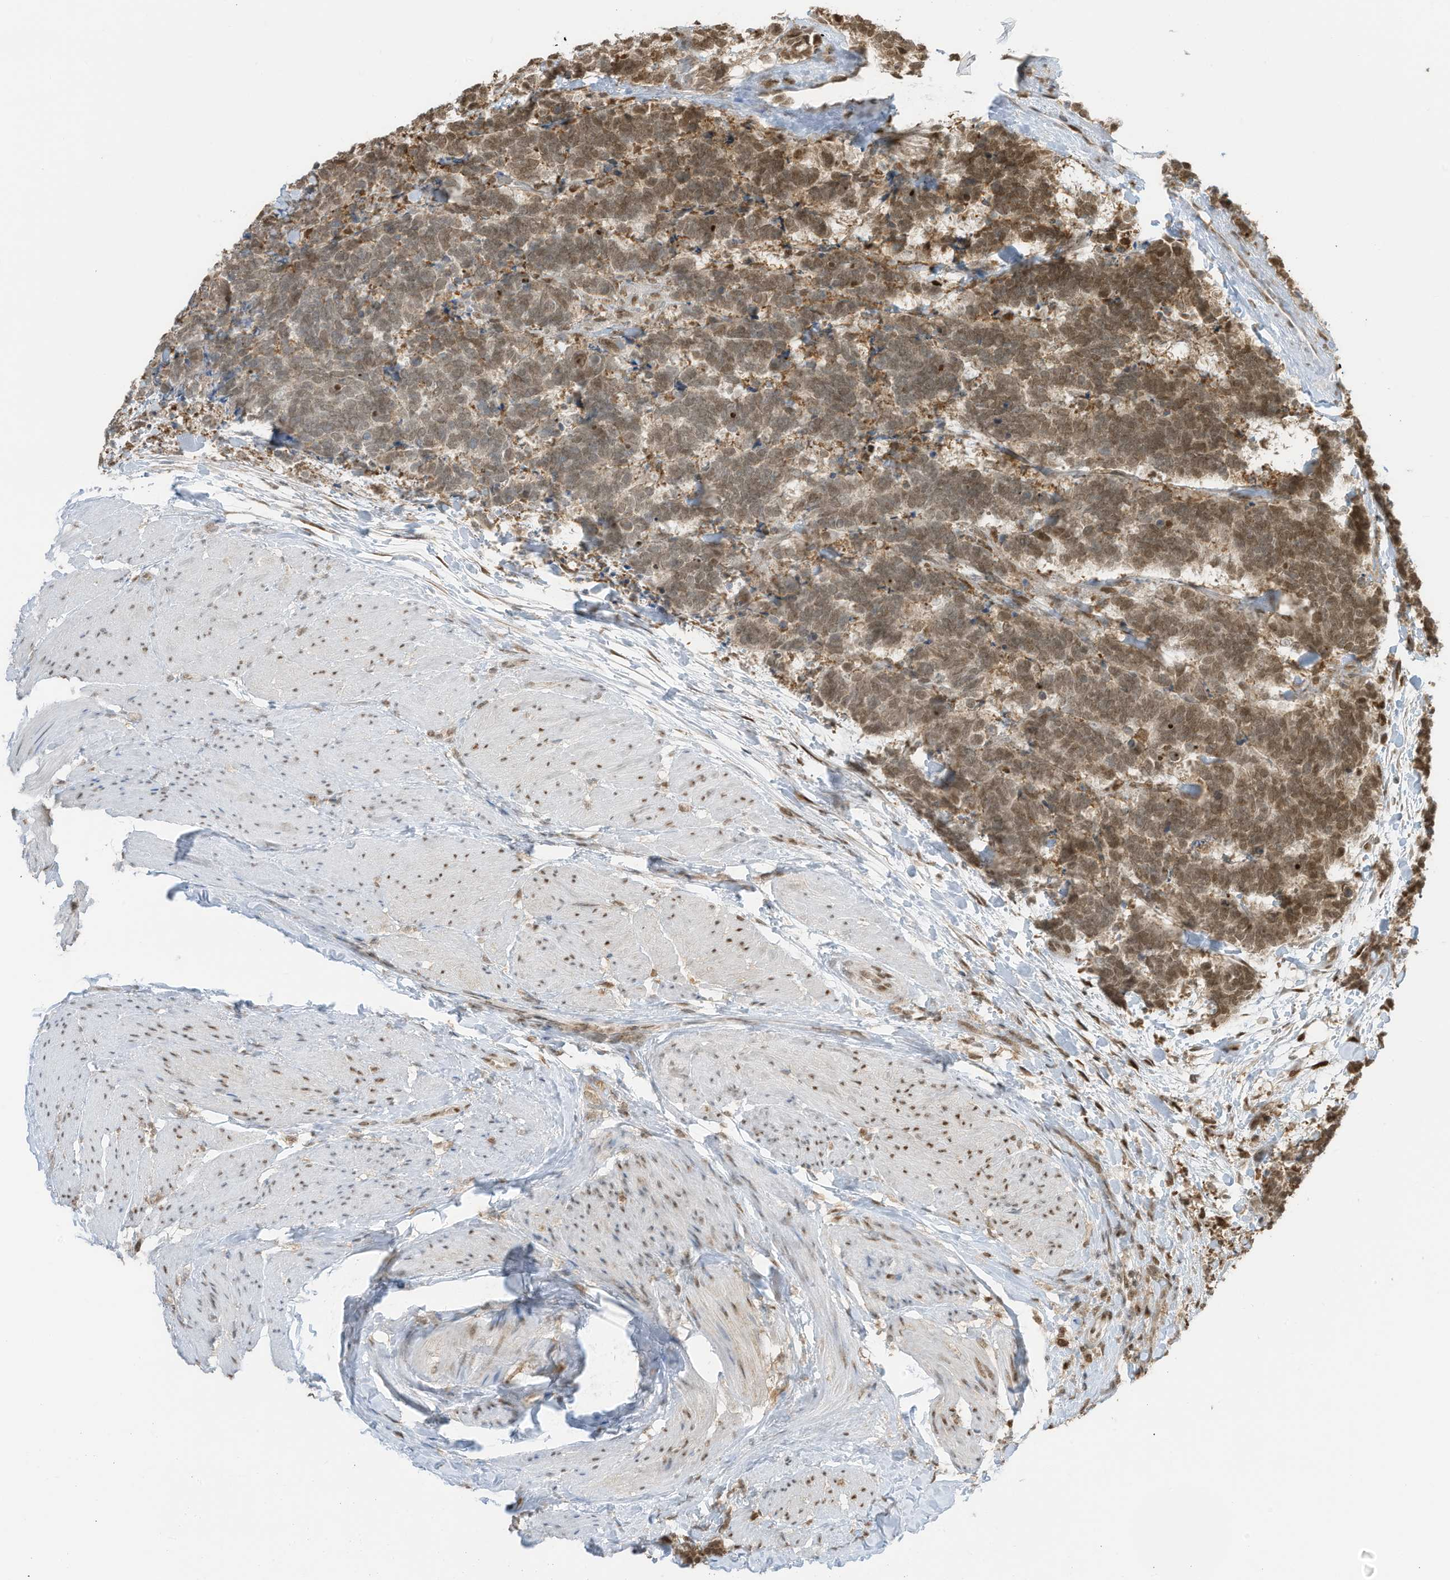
{"staining": {"intensity": "moderate", "quantity": "25%-75%", "location": "cytoplasmic/membranous,nuclear"}, "tissue": "carcinoid", "cell_type": "Tumor cells", "image_type": "cancer", "snomed": [{"axis": "morphology", "description": "Carcinoma, NOS"}, {"axis": "morphology", "description": "Carcinoid, malignant, NOS"}, {"axis": "topography", "description": "Urinary bladder"}], "caption": "A histopathology image of carcinoid stained for a protein displays moderate cytoplasmic/membranous and nuclear brown staining in tumor cells.", "gene": "KPNB1", "patient": {"sex": "male", "age": 57}}